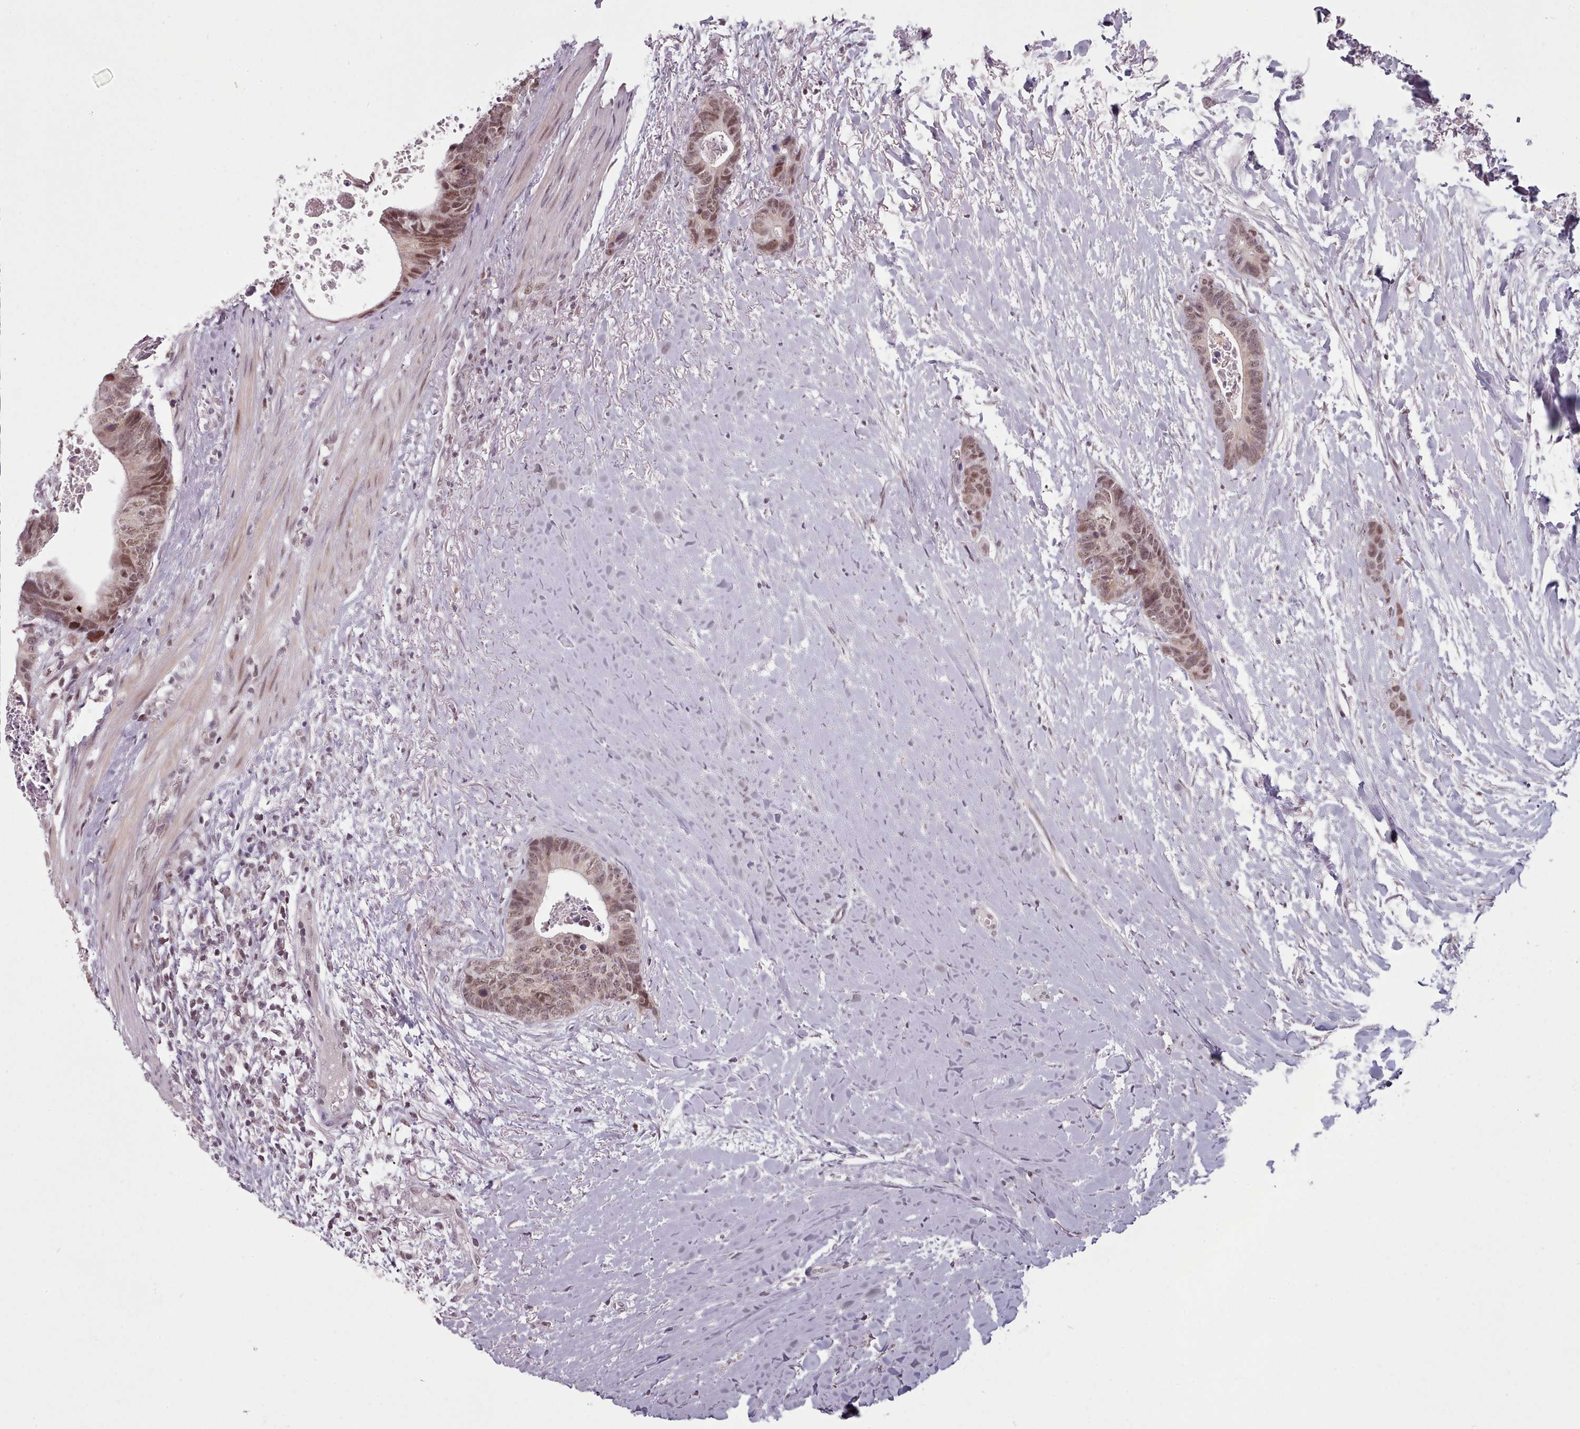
{"staining": {"intensity": "moderate", "quantity": ">75%", "location": "nuclear"}, "tissue": "colorectal cancer", "cell_type": "Tumor cells", "image_type": "cancer", "snomed": [{"axis": "morphology", "description": "Adenocarcinoma, NOS"}, {"axis": "topography", "description": "Colon"}], "caption": "This histopathology image exhibits immunohistochemistry staining of adenocarcinoma (colorectal), with medium moderate nuclear positivity in approximately >75% of tumor cells.", "gene": "SRSF9", "patient": {"sex": "female", "age": 57}}